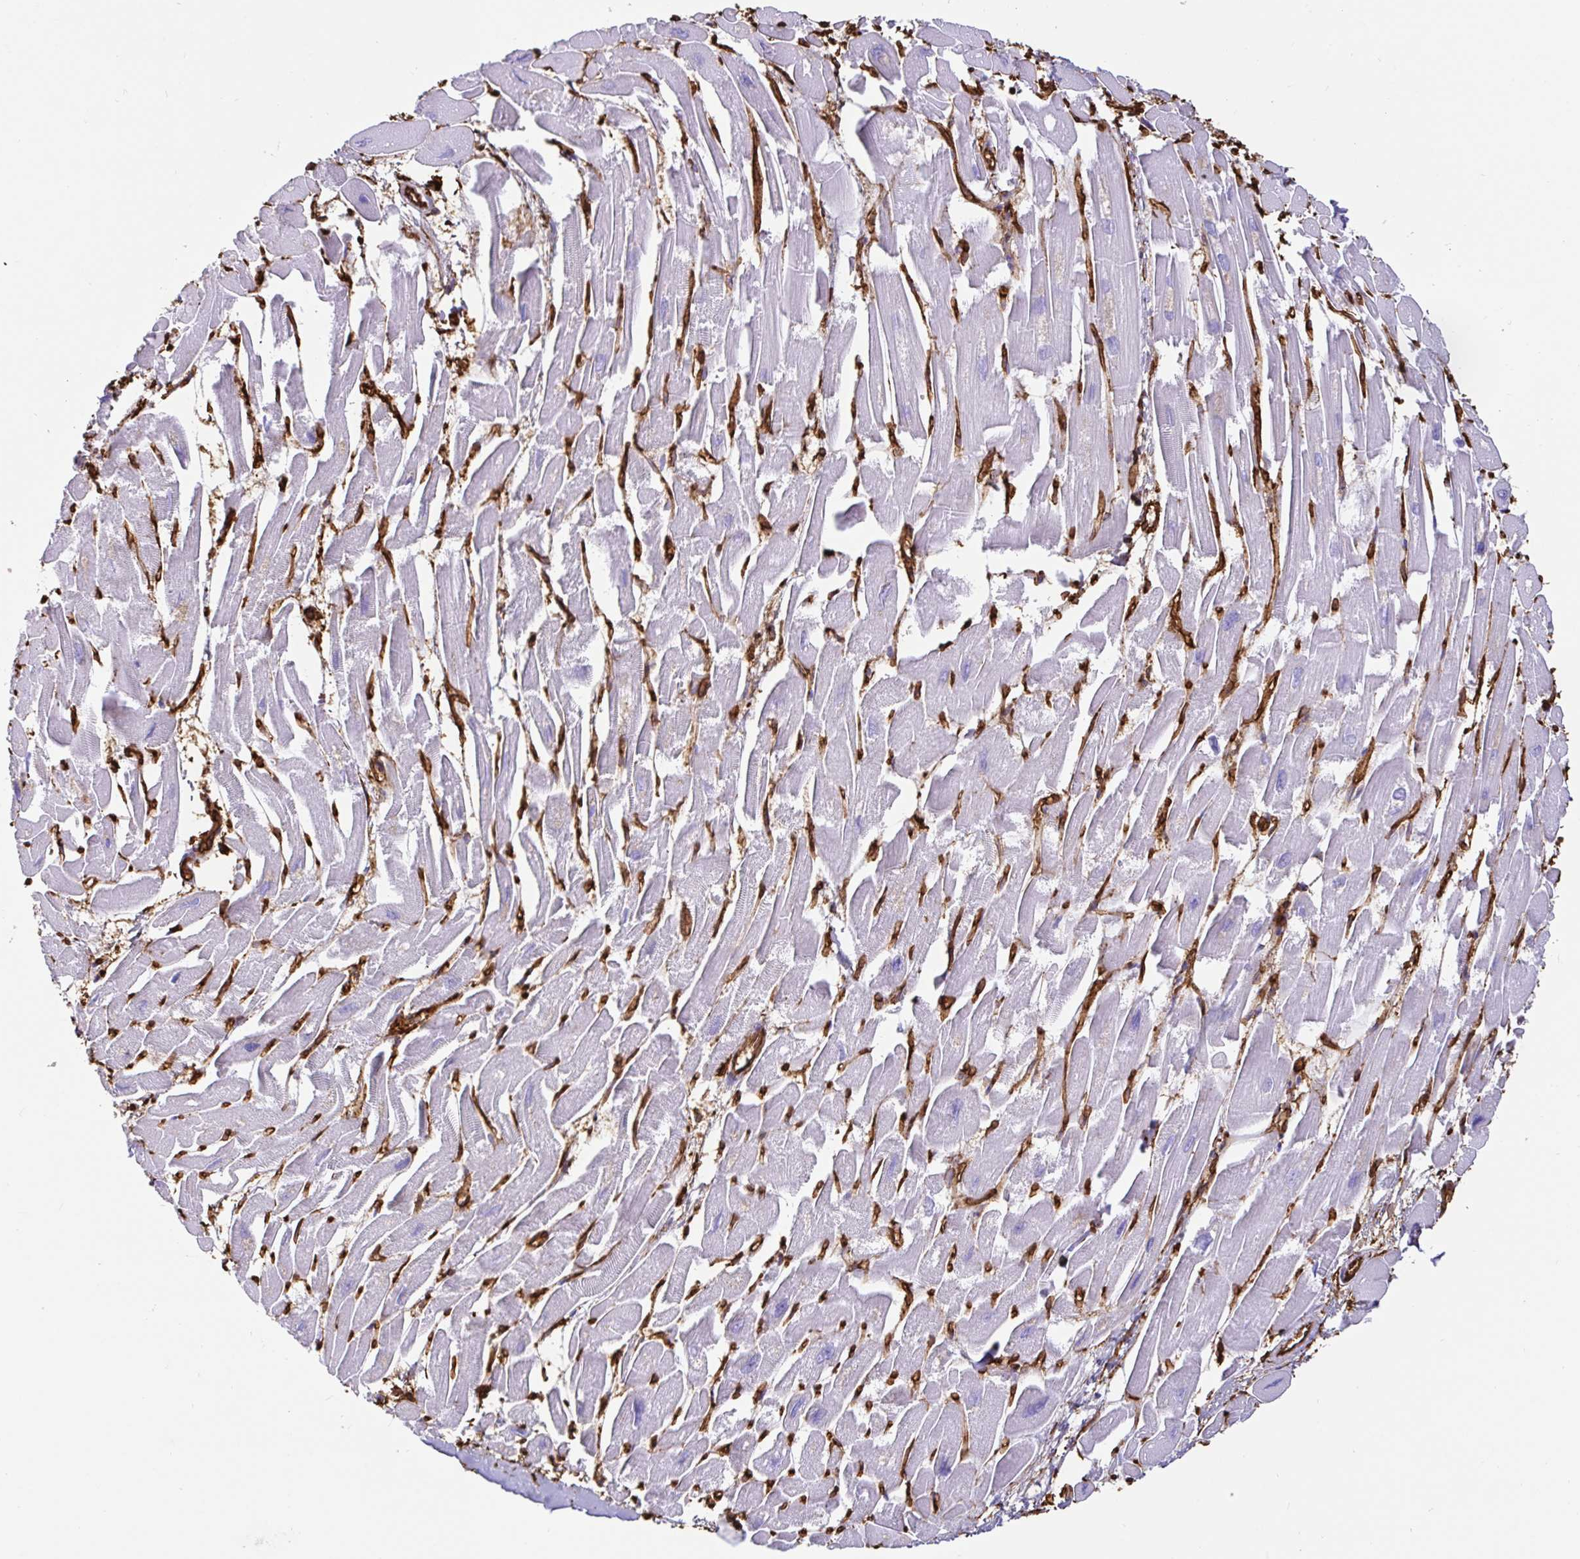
{"staining": {"intensity": "negative", "quantity": "none", "location": "none"}, "tissue": "heart muscle", "cell_type": "Cardiomyocytes", "image_type": "normal", "snomed": [{"axis": "morphology", "description": "Normal tissue, NOS"}, {"axis": "topography", "description": "Heart"}], "caption": "A micrograph of human heart muscle is negative for staining in cardiomyocytes. (Stains: DAB (3,3'-diaminobenzidine) IHC with hematoxylin counter stain, Microscopy: brightfield microscopy at high magnification).", "gene": "ANXA2", "patient": {"sex": "male", "age": 54}}